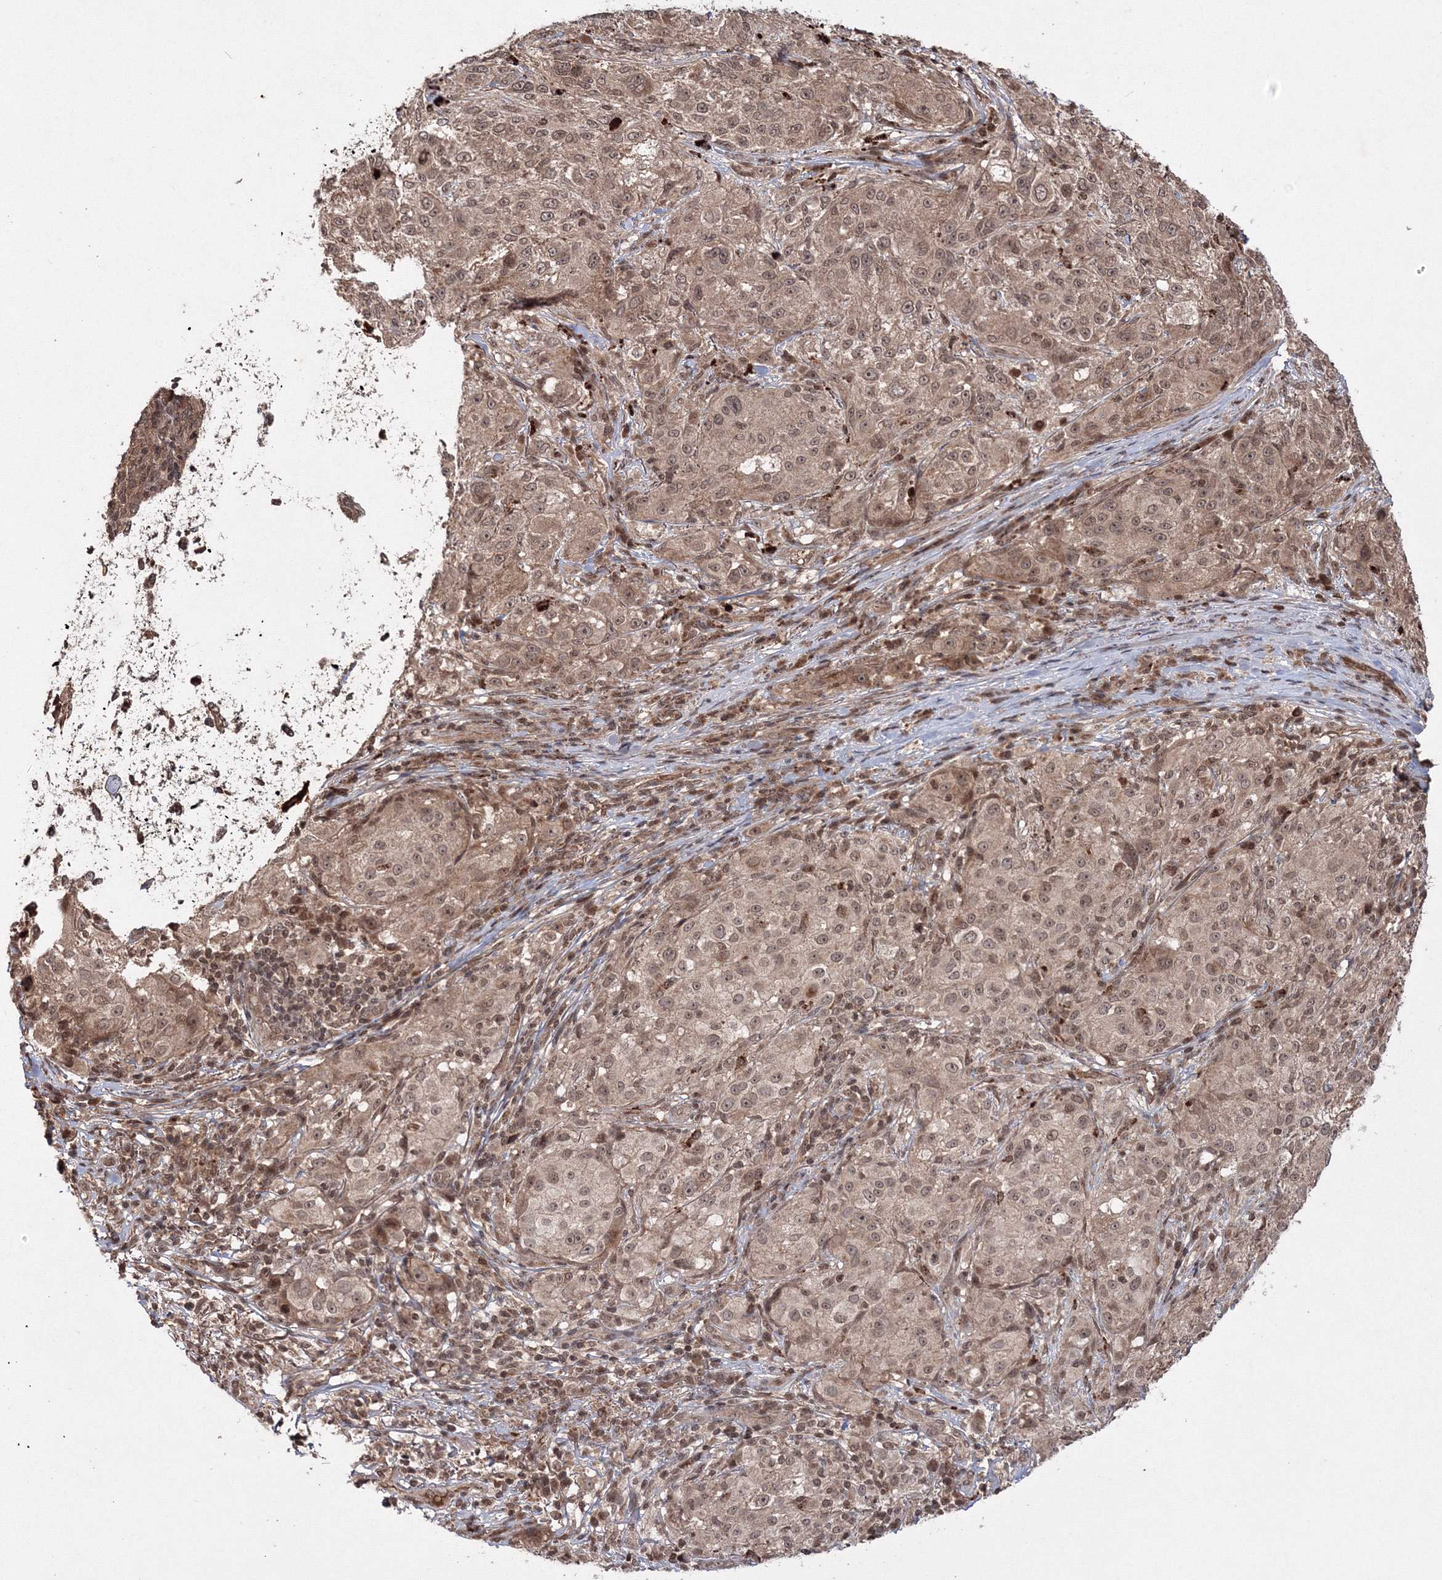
{"staining": {"intensity": "moderate", "quantity": ">75%", "location": "cytoplasmic/membranous,nuclear"}, "tissue": "melanoma", "cell_type": "Tumor cells", "image_type": "cancer", "snomed": [{"axis": "morphology", "description": "Necrosis, NOS"}, {"axis": "morphology", "description": "Malignant melanoma, NOS"}, {"axis": "topography", "description": "Skin"}], "caption": "Protein staining shows moderate cytoplasmic/membranous and nuclear expression in approximately >75% of tumor cells in melanoma.", "gene": "PEX13", "patient": {"sex": "female", "age": 87}}